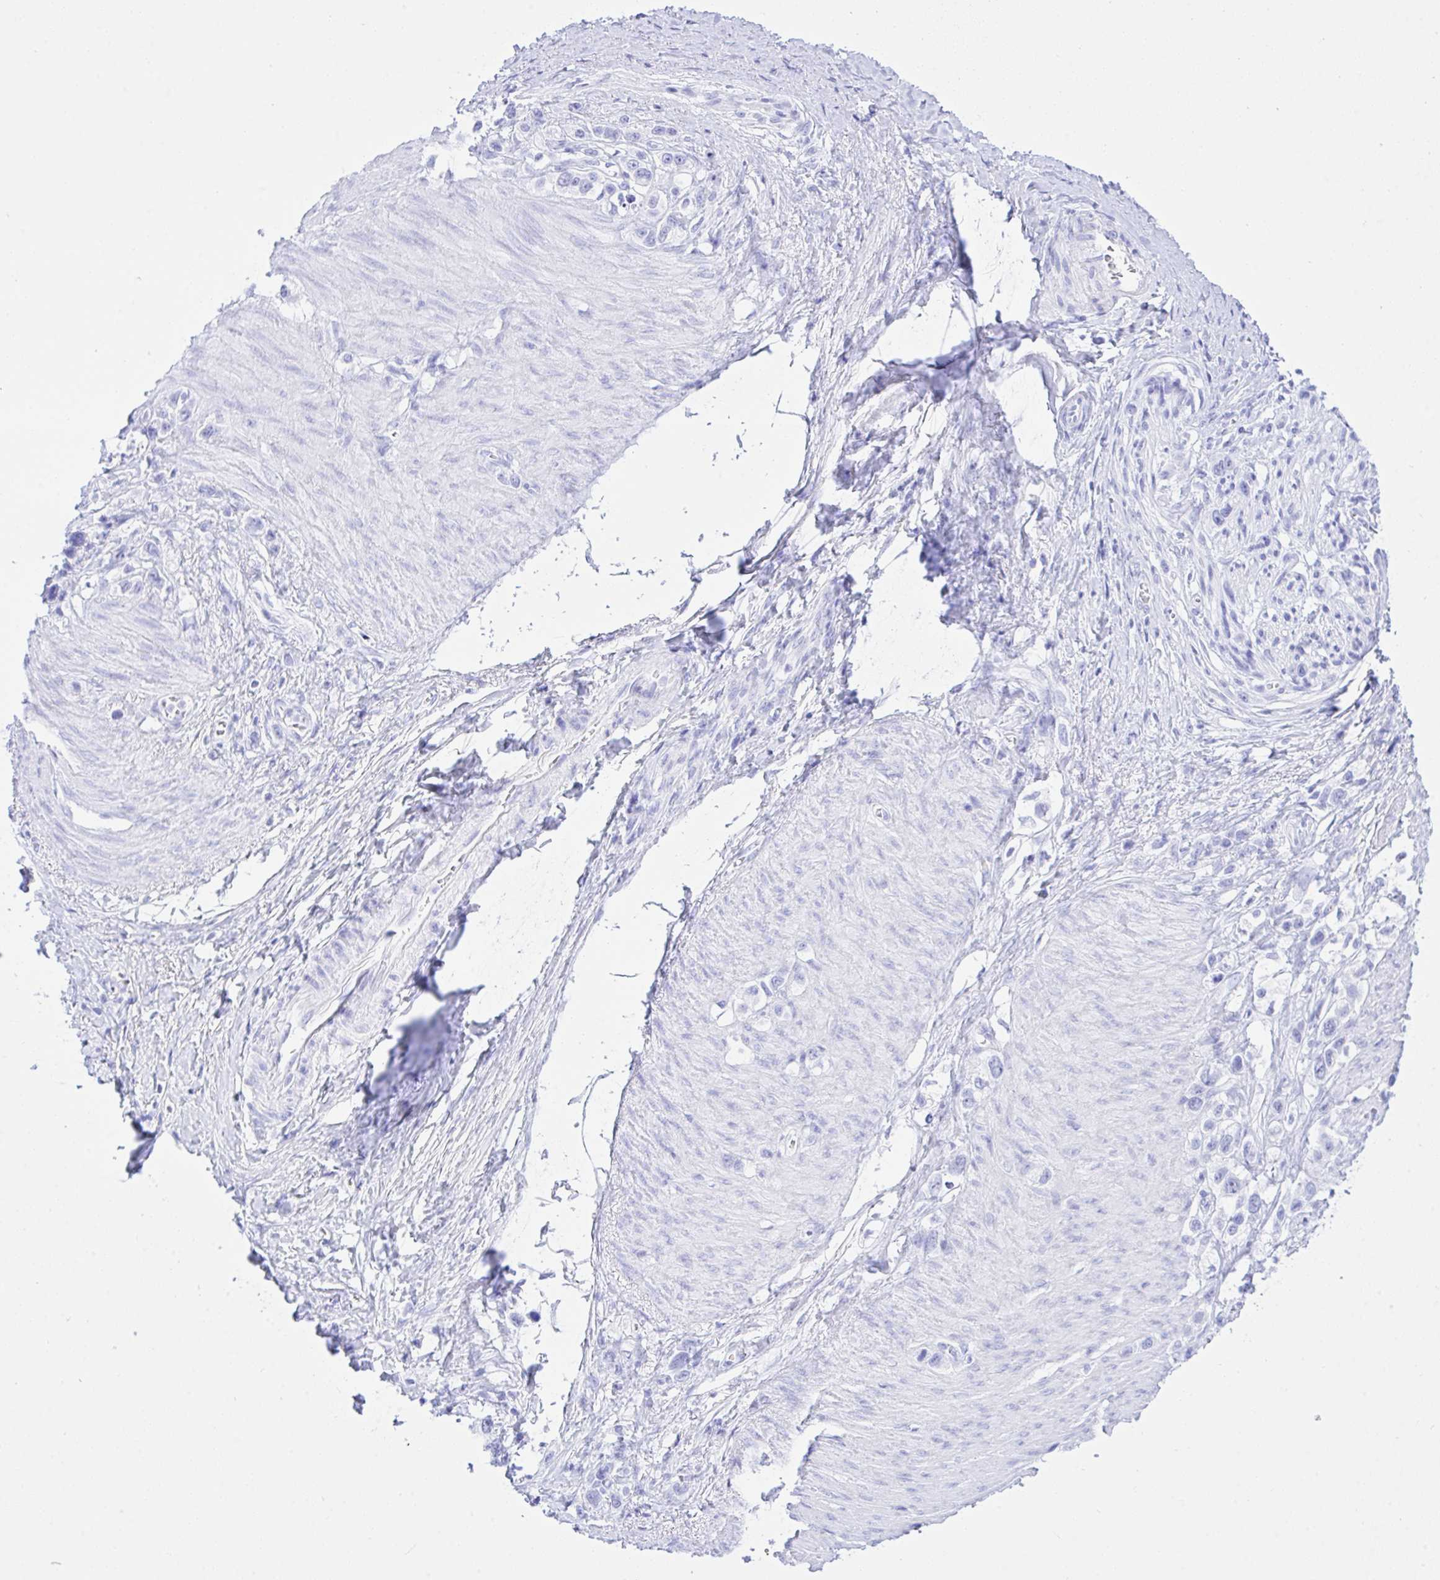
{"staining": {"intensity": "negative", "quantity": "none", "location": "none"}, "tissue": "stomach cancer", "cell_type": "Tumor cells", "image_type": "cancer", "snomed": [{"axis": "morphology", "description": "Adenocarcinoma, NOS"}, {"axis": "topography", "description": "Stomach"}], "caption": "An image of stomach cancer stained for a protein shows no brown staining in tumor cells. Nuclei are stained in blue.", "gene": "SELENOV", "patient": {"sex": "female", "age": 65}}